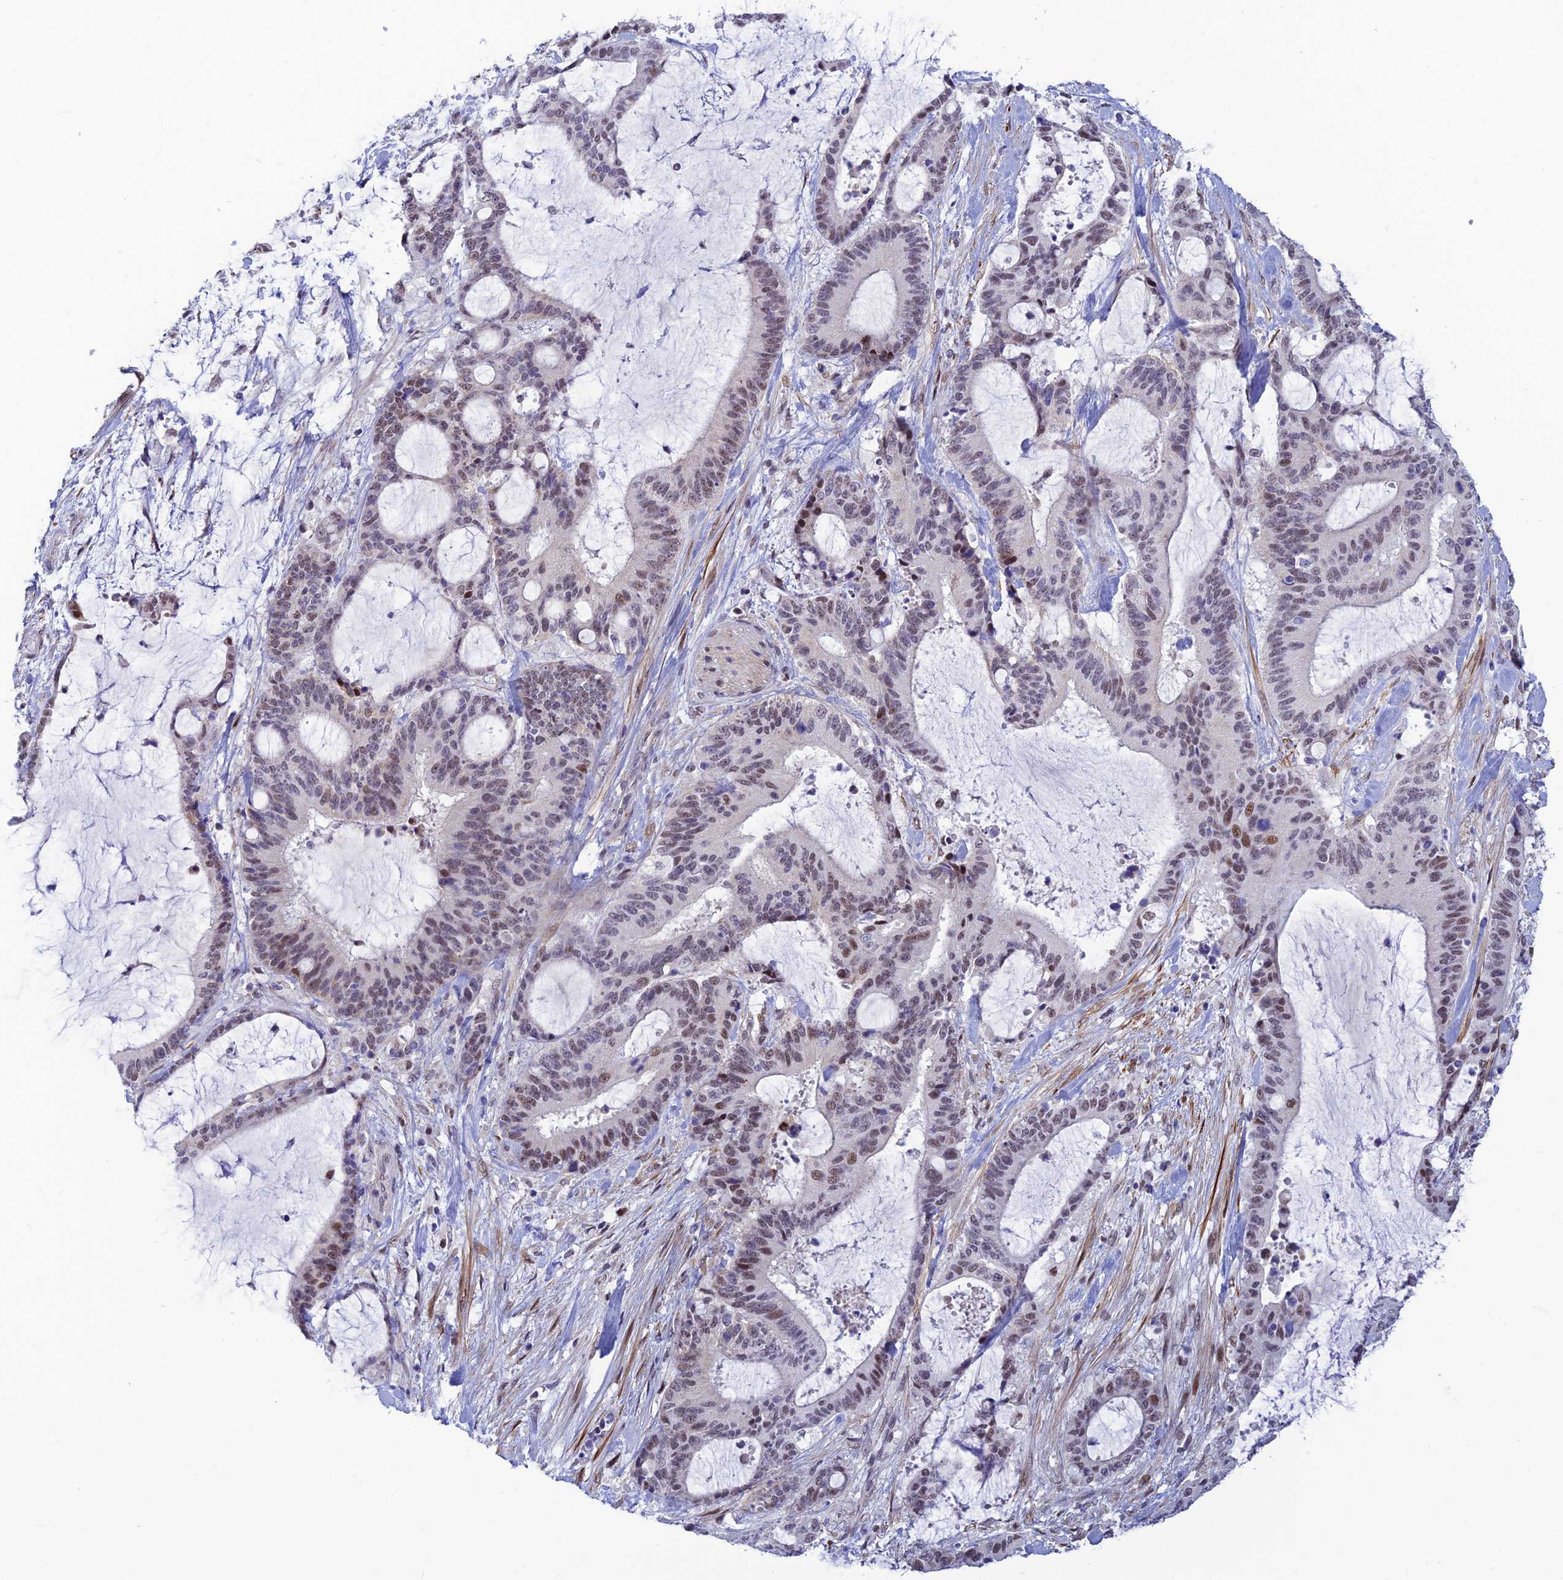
{"staining": {"intensity": "moderate", "quantity": "<25%", "location": "nuclear"}, "tissue": "liver cancer", "cell_type": "Tumor cells", "image_type": "cancer", "snomed": [{"axis": "morphology", "description": "Normal tissue, NOS"}, {"axis": "morphology", "description": "Cholangiocarcinoma"}, {"axis": "topography", "description": "Liver"}, {"axis": "topography", "description": "Peripheral nerve tissue"}], "caption": "A low amount of moderate nuclear expression is appreciated in approximately <25% of tumor cells in cholangiocarcinoma (liver) tissue.", "gene": "CLK4", "patient": {"sex": "female", "age": 73}}